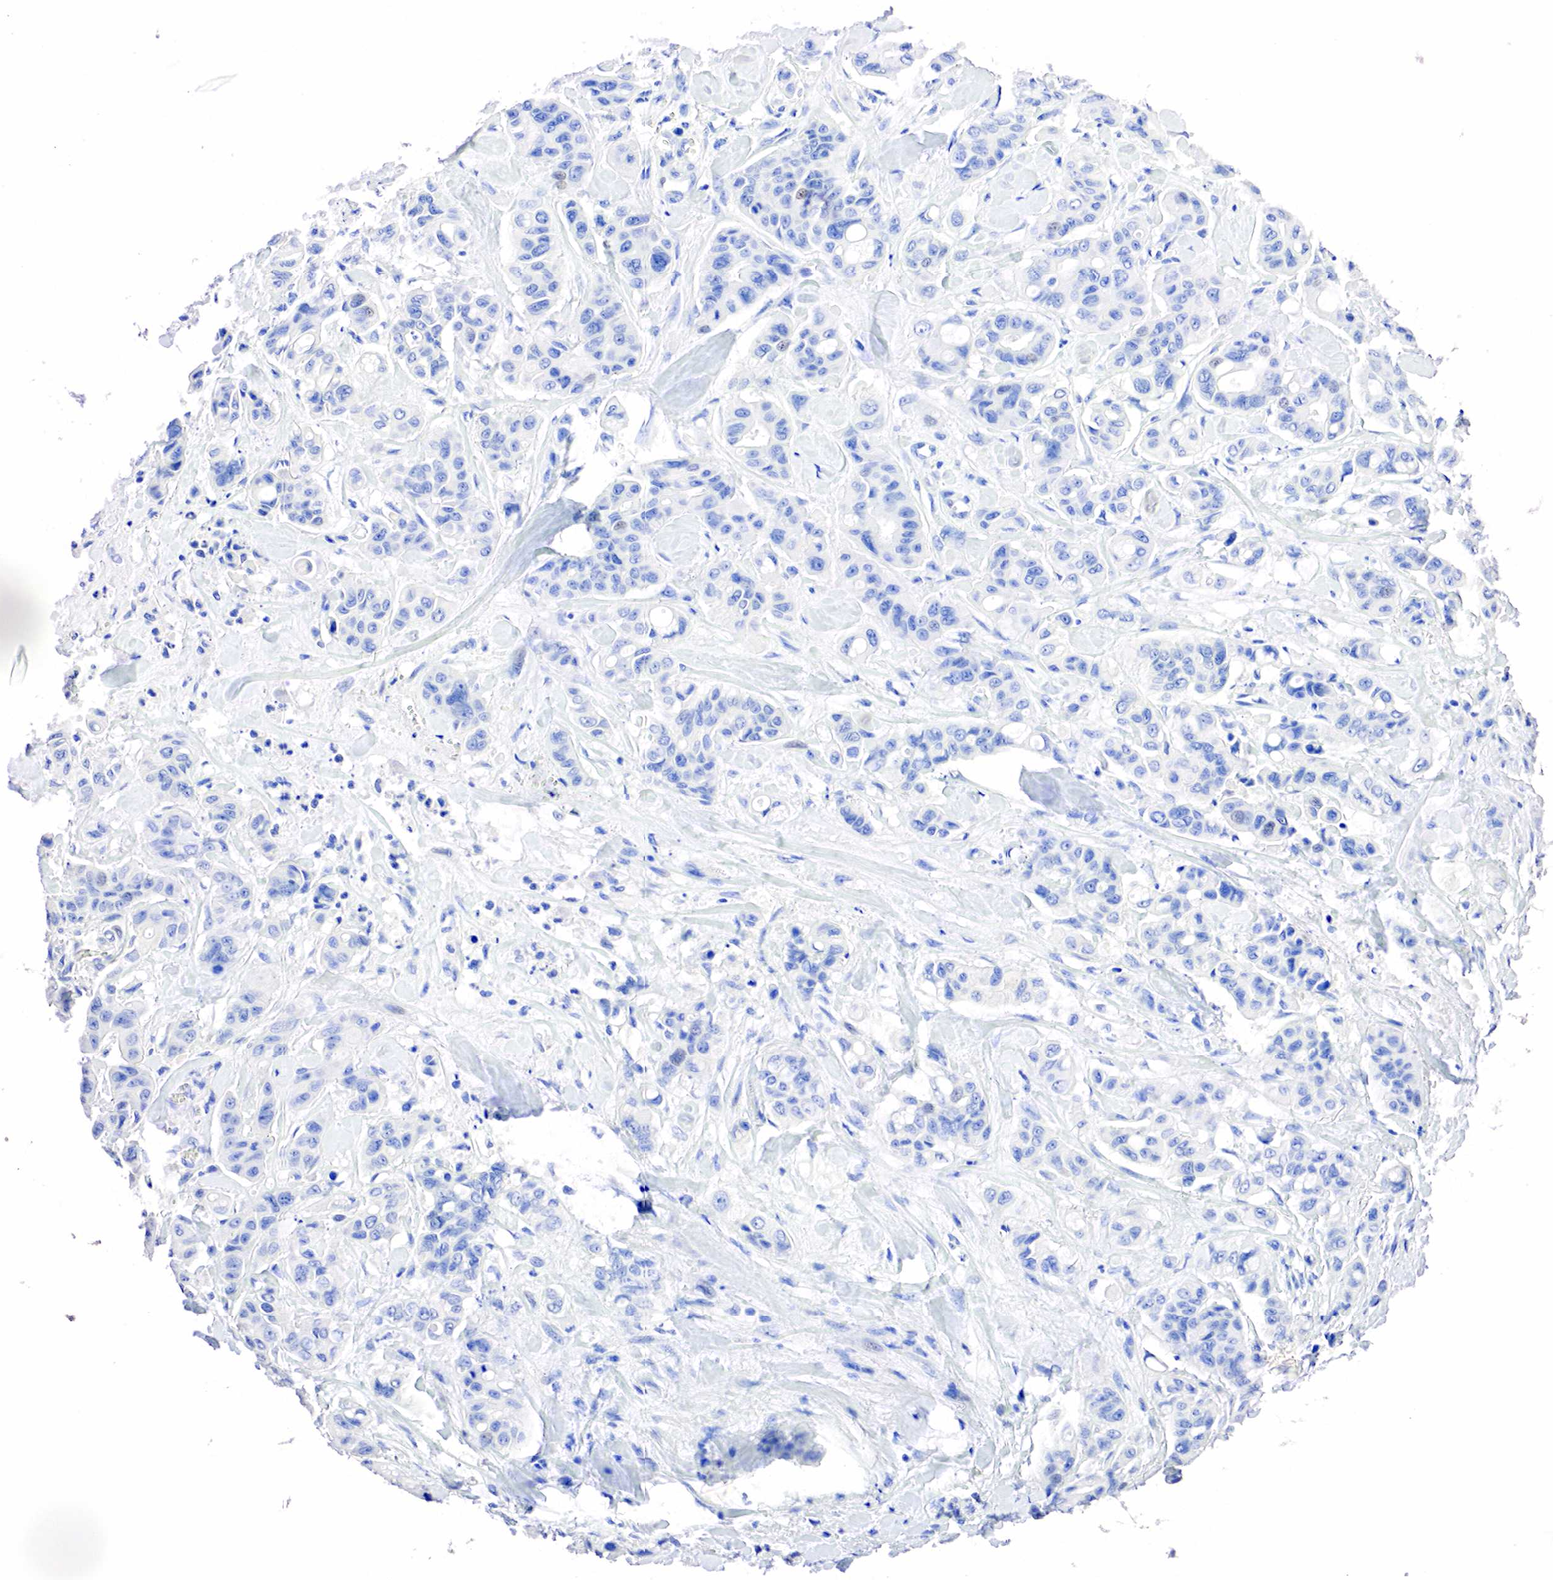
{"staining": {"intensity": "negative", "quantity": "none", "location": "none"}, "tissue": "colorectal cancer", "cell_type": "Tumor cells", "image_type": "cancer", "snomed": [{"axis": "morphology", "description": "Adenocarcinoma, NOS"}, {"axis": "topography", "description": "Colon"}], "caption": "Protein analysis of colorectal cancer shows no significant positivity in tumor cells.", "gene": "SST", "patient": {"sex": "female", "age": 70}}